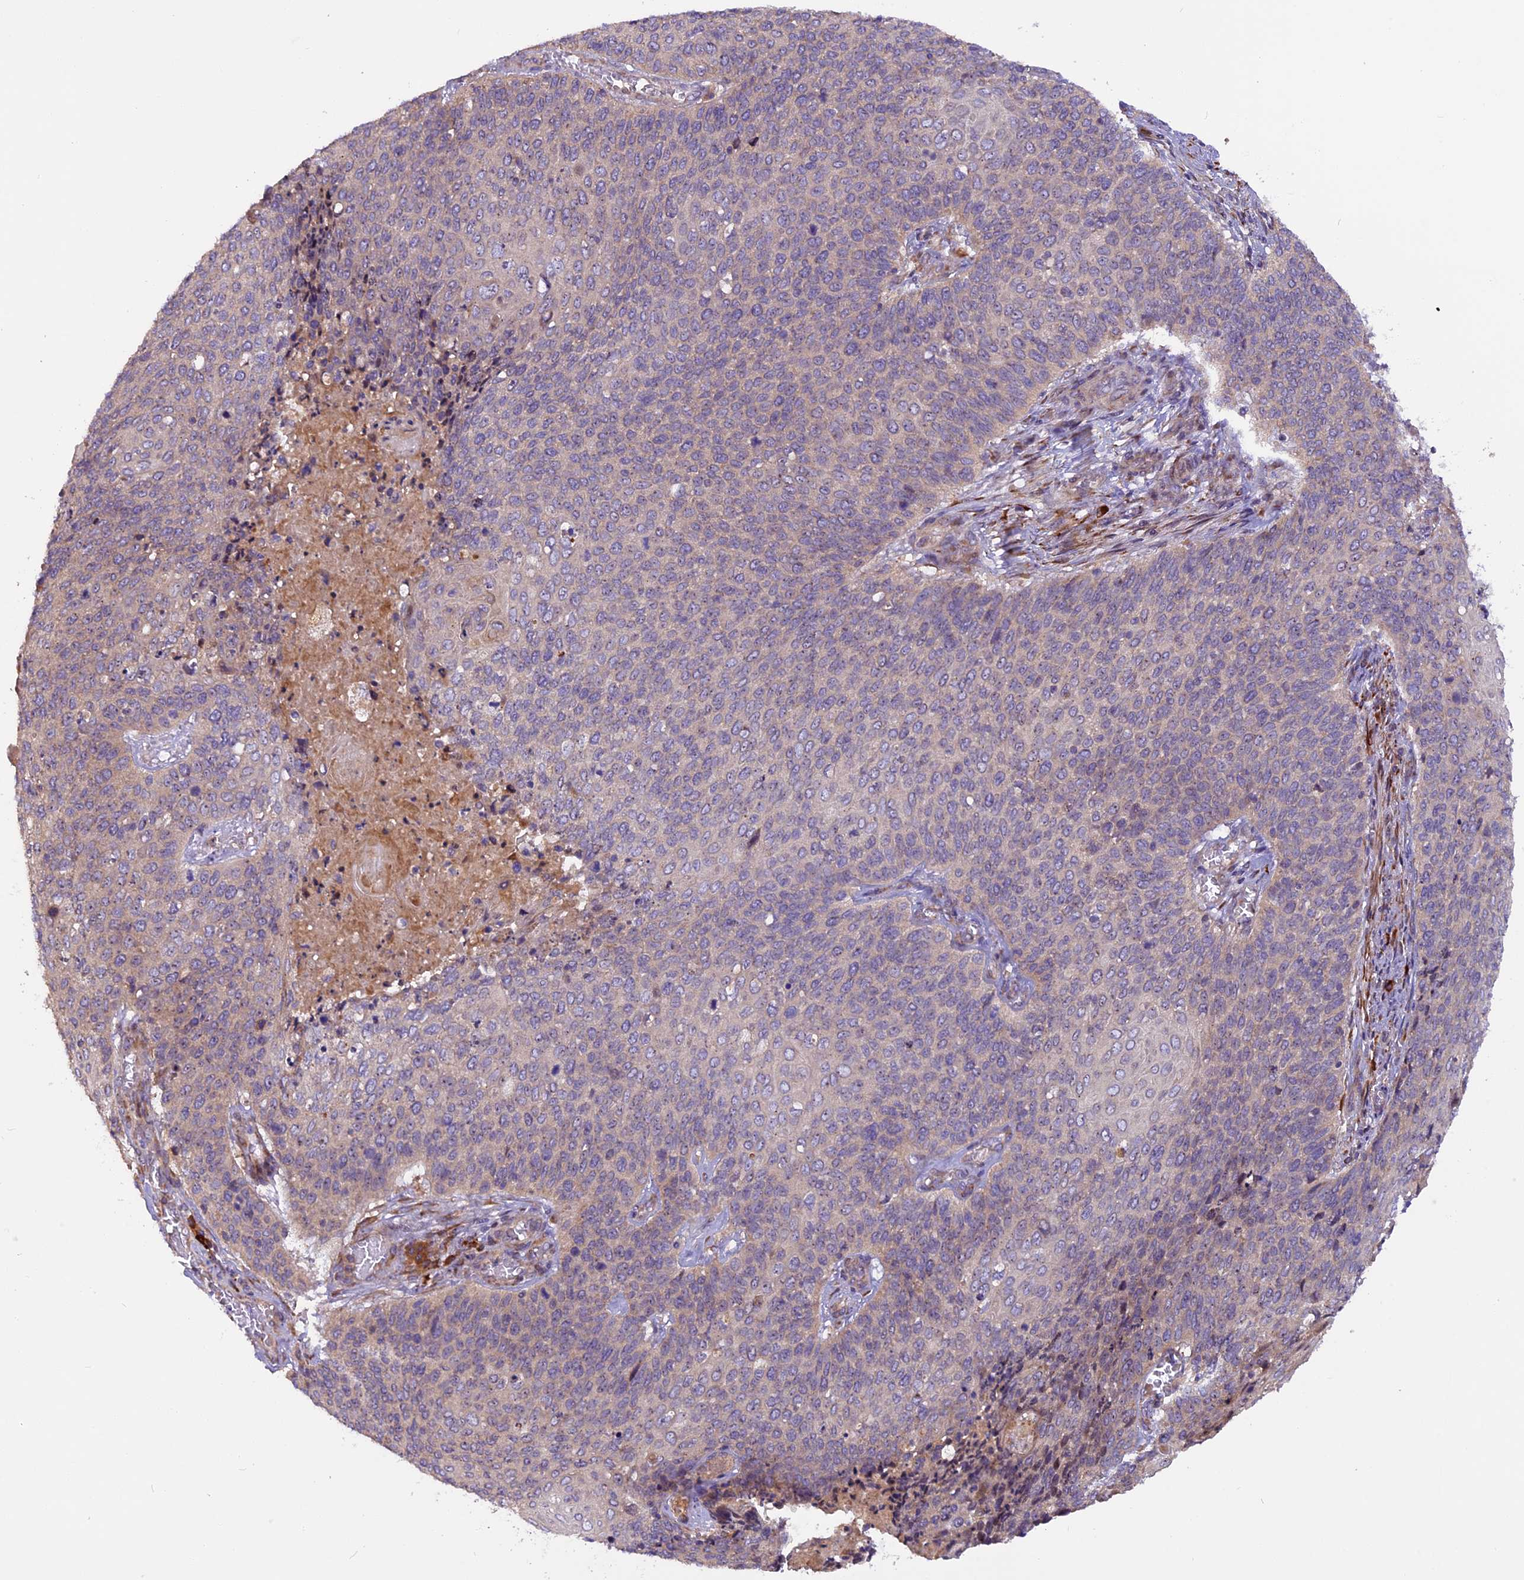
{"staining": {"intensity": "negative", "quantity": "none", "location": "none"}, "tissue": "cervical cancer", "cell_type": "Tumor cells", "image_type": "cancer", "snomed": [{"axis": "morphology", "description": "Squamous cell carcinoma, NOS"}, {"axis": "topography", "description": "Cervix"}], "caption": "A high-resolution micrograph shows immunohistochemistry (IHC) staining of squamous cell carcinoma (cervical), which reveals no significant positivity in tumor cells.", "gene": "FRY", "patient": {"sex": "female", "age": 39}}